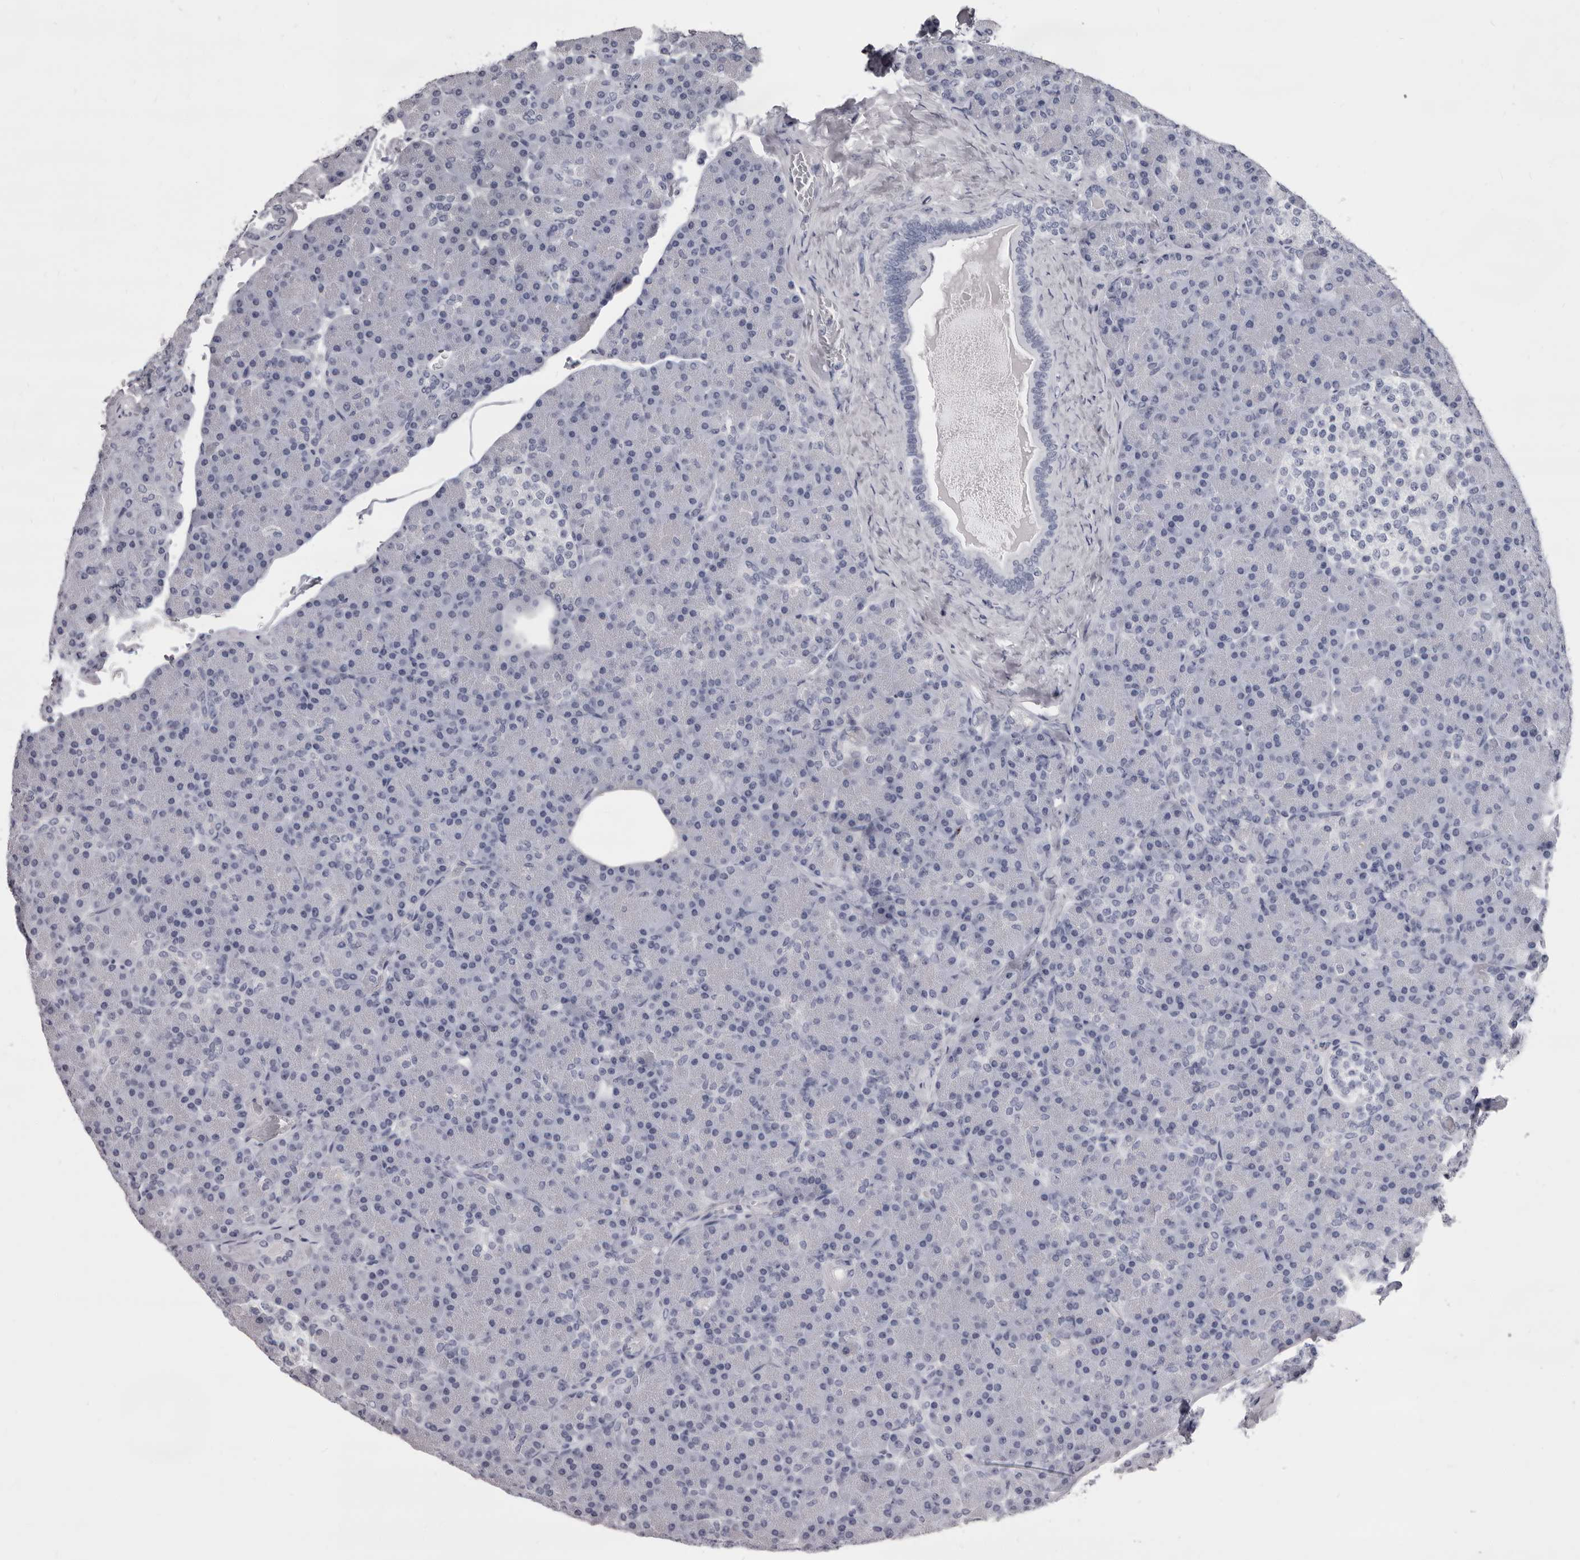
{"staining": {"intensity": "negative", "quantity": "none", "location": "none"}, "tissue": "pancreas", "cell_type": "Exocrine glandular cells", "image_type": "normal", "snomed": [{"axis": "morphology", "description": "Normal tissue, NOS"}, {"axis": "topography", "description": "Pancreas"}], "caption": "Exocrine glandular cells are negative for brown protein staining in benign pancreas. (Brightfield microscopy of DAB immunohistochemistry at high magnification).", "gene": "GZMH", "patient": {"sex": "female", "age": 43}}